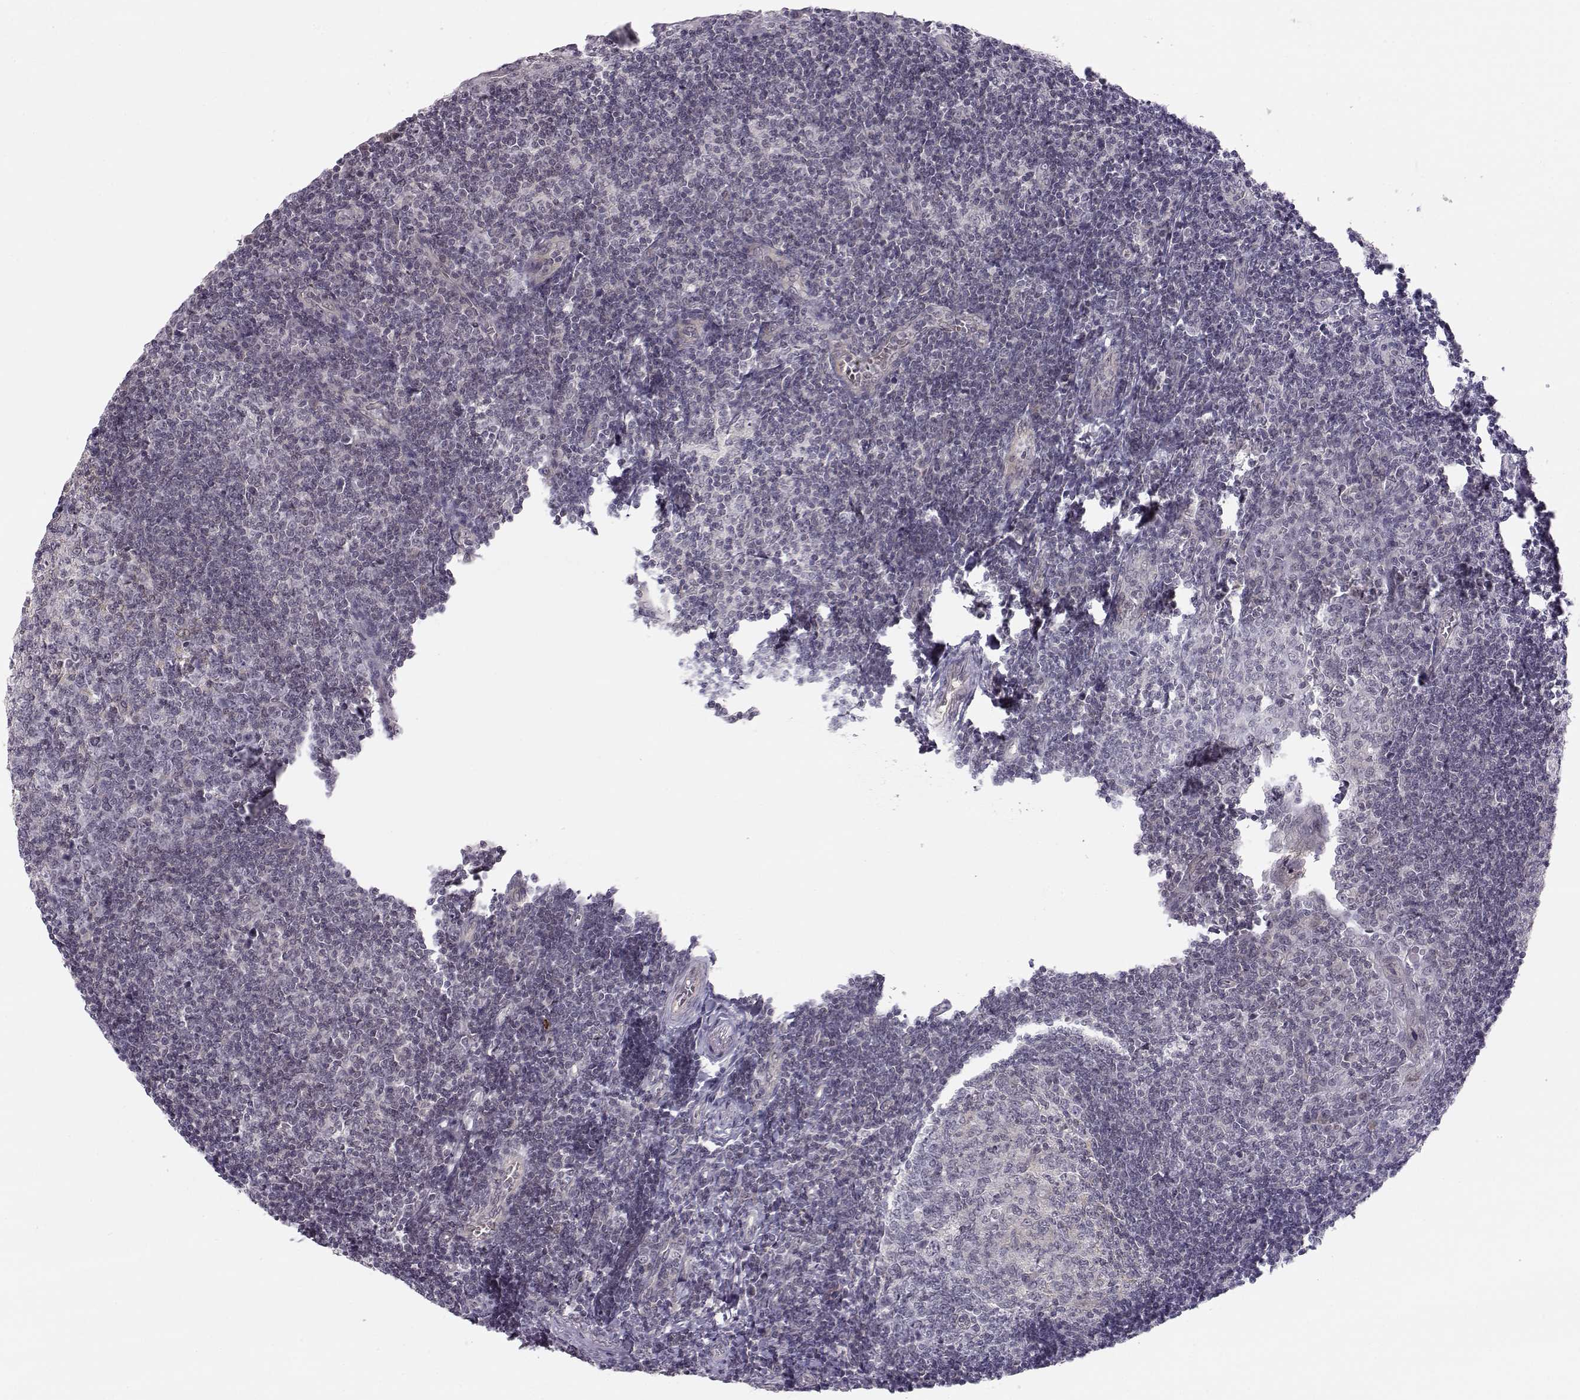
{"staining": {"intensity": "negative", "quantity": "none", "location": "none"}, "tissue": "tonsil", "cell_type": "Germinal center cells", "image_type": "normal", "snomed": [{"axis": "morphology", "description": "Normal tissue, NOS"}, {"axis": "topography", "description": "Tonsil"}], "caption": "IHC micrograph of benign tonsil: human tonsil stained with DAB exhibits no significant protein positivity in germinal center cells.", "gene": "KIF13B", "patient": {"sex": "female", "age": 13}}